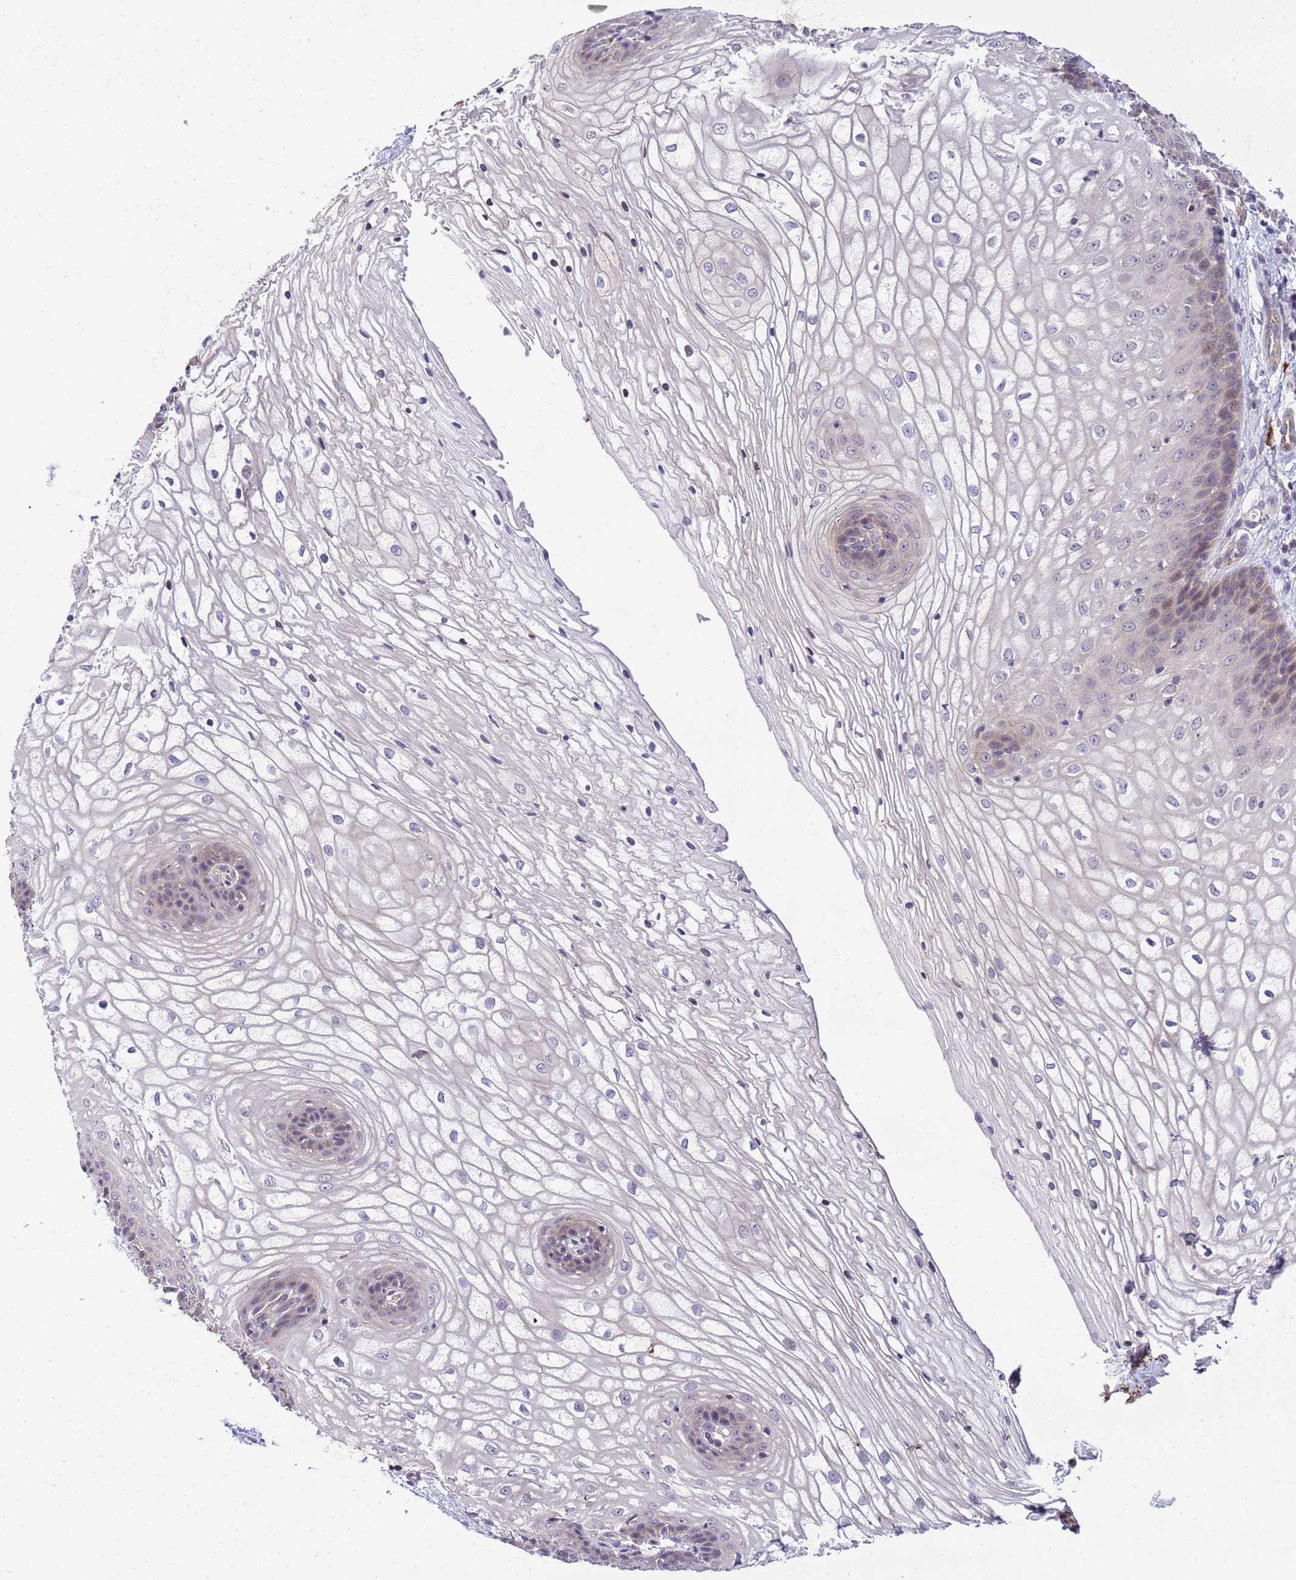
{"staining": {"intensity": "negative", "quantity": "none", "location": "none"}, "tissue": "vagina", "cell_type": "Squamous epithelial cells", "image_type": "normal", "snomed": [{"axis": "morphology", "description": "Normal tissue, NOS"}, {"axis": "topography", "description": "Vagina"}], "caption": "Immunohistochemical staining of normal vagina reveals no significant positivity in squamous epithelial cells.", "gene": "GEN1", "patient": {"sex": "female", "age": 34}}